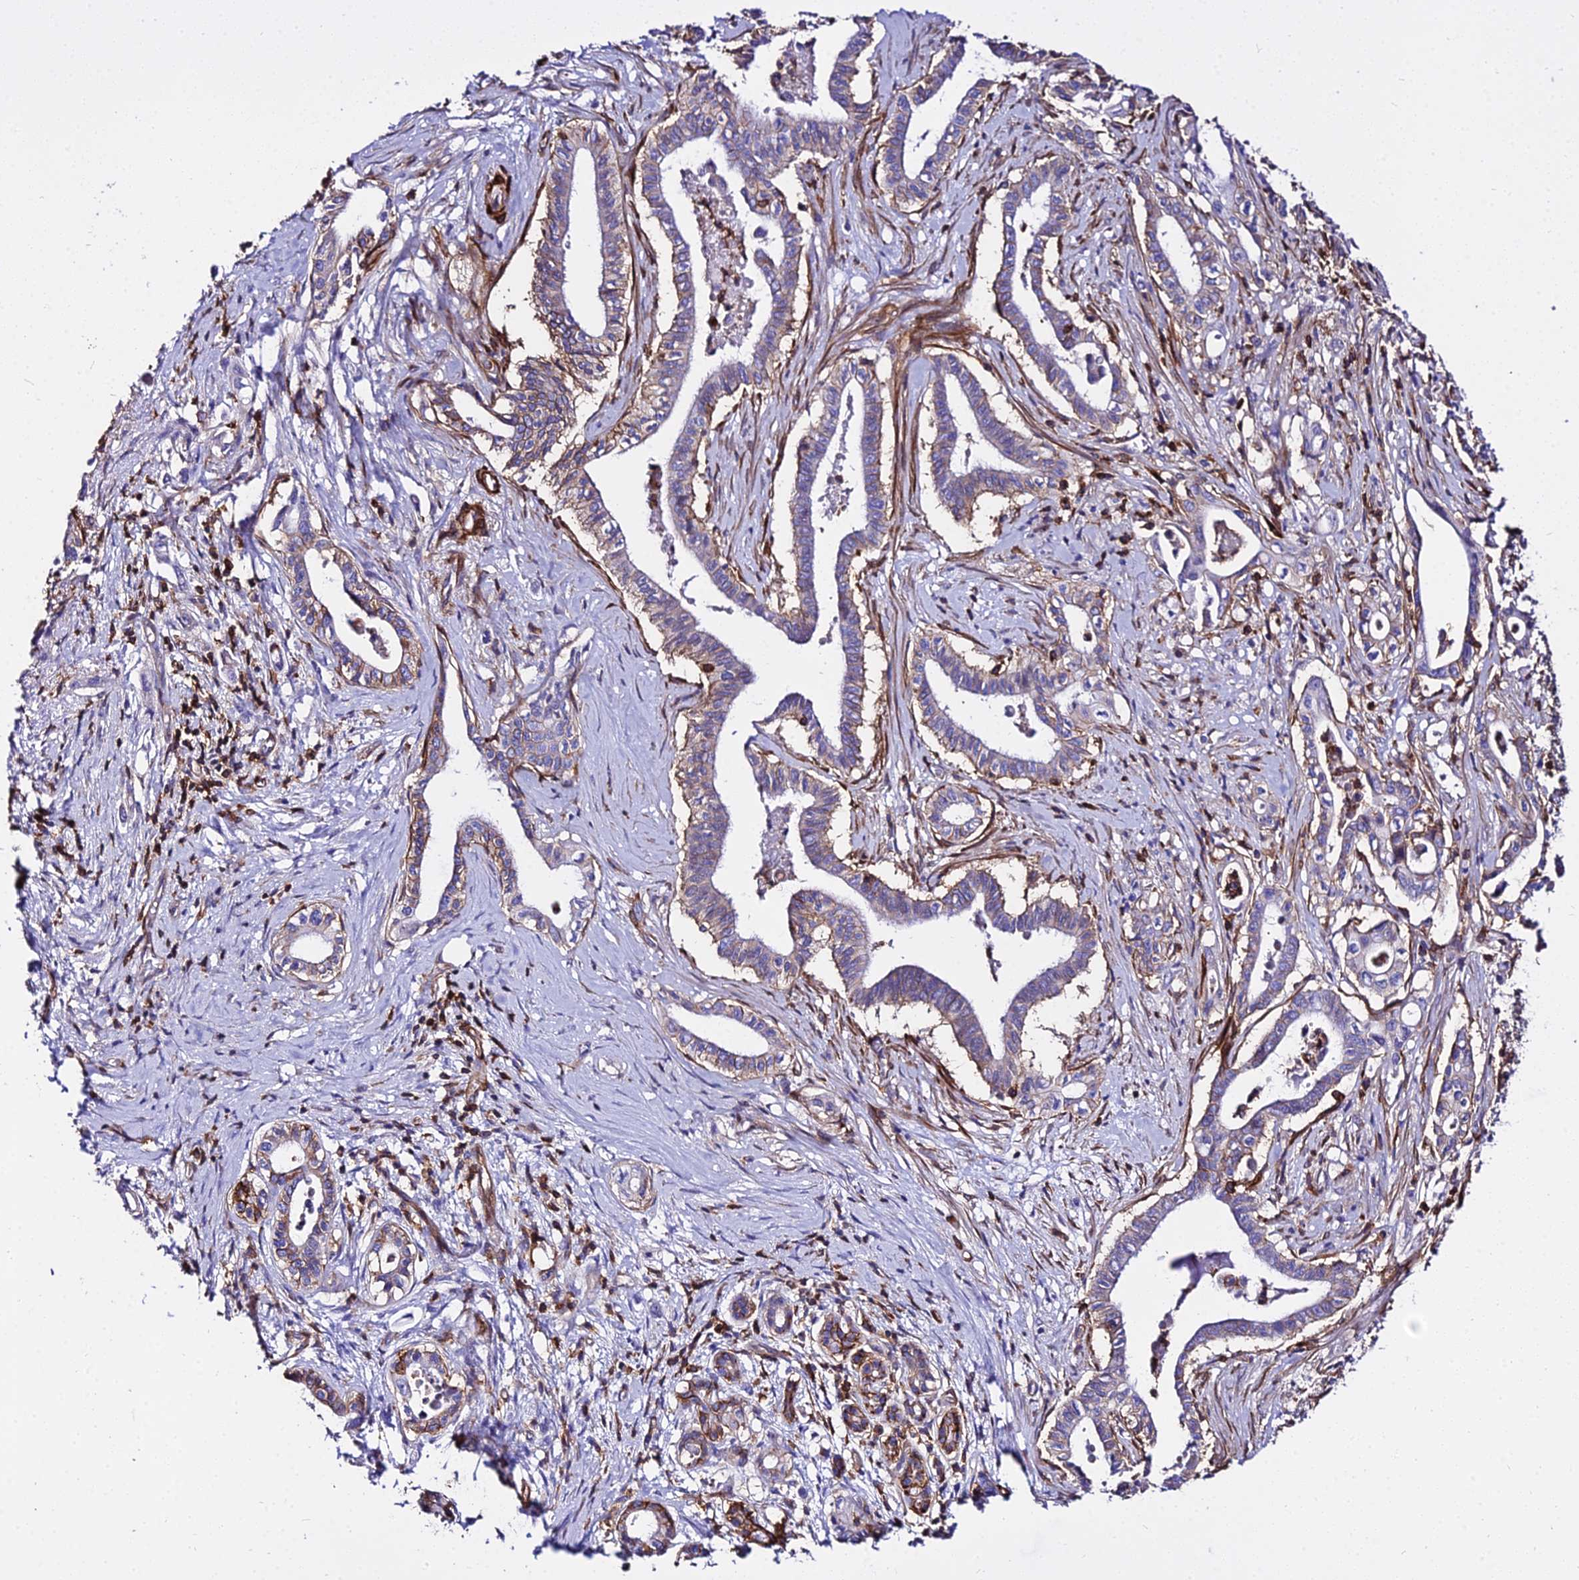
{"staining": {"intensity": "weak", "quantity": "25%-75%", "location": "cytoplasmic/membranous"}, "tissue": "pancreatic cancer", "cell_type": "Tumor cells", "image_type": "cancer", "snomed": [{"axis": "morphology", "description": "Adenocarcinoma, NOS"}, {"axis": "topography", "description": "Pancreas"}], "caption": "This photomicrograph exhibits adenocarcinoma (pancreatic) stained with IHC to label a protein in brown. The cytoplasmic/membranous of tumor cells show weak positivity for the protein. Nuclei are counter-stained blue.", "gene": "CSRP1", "patient": {"sex": "female", "age": 77}}